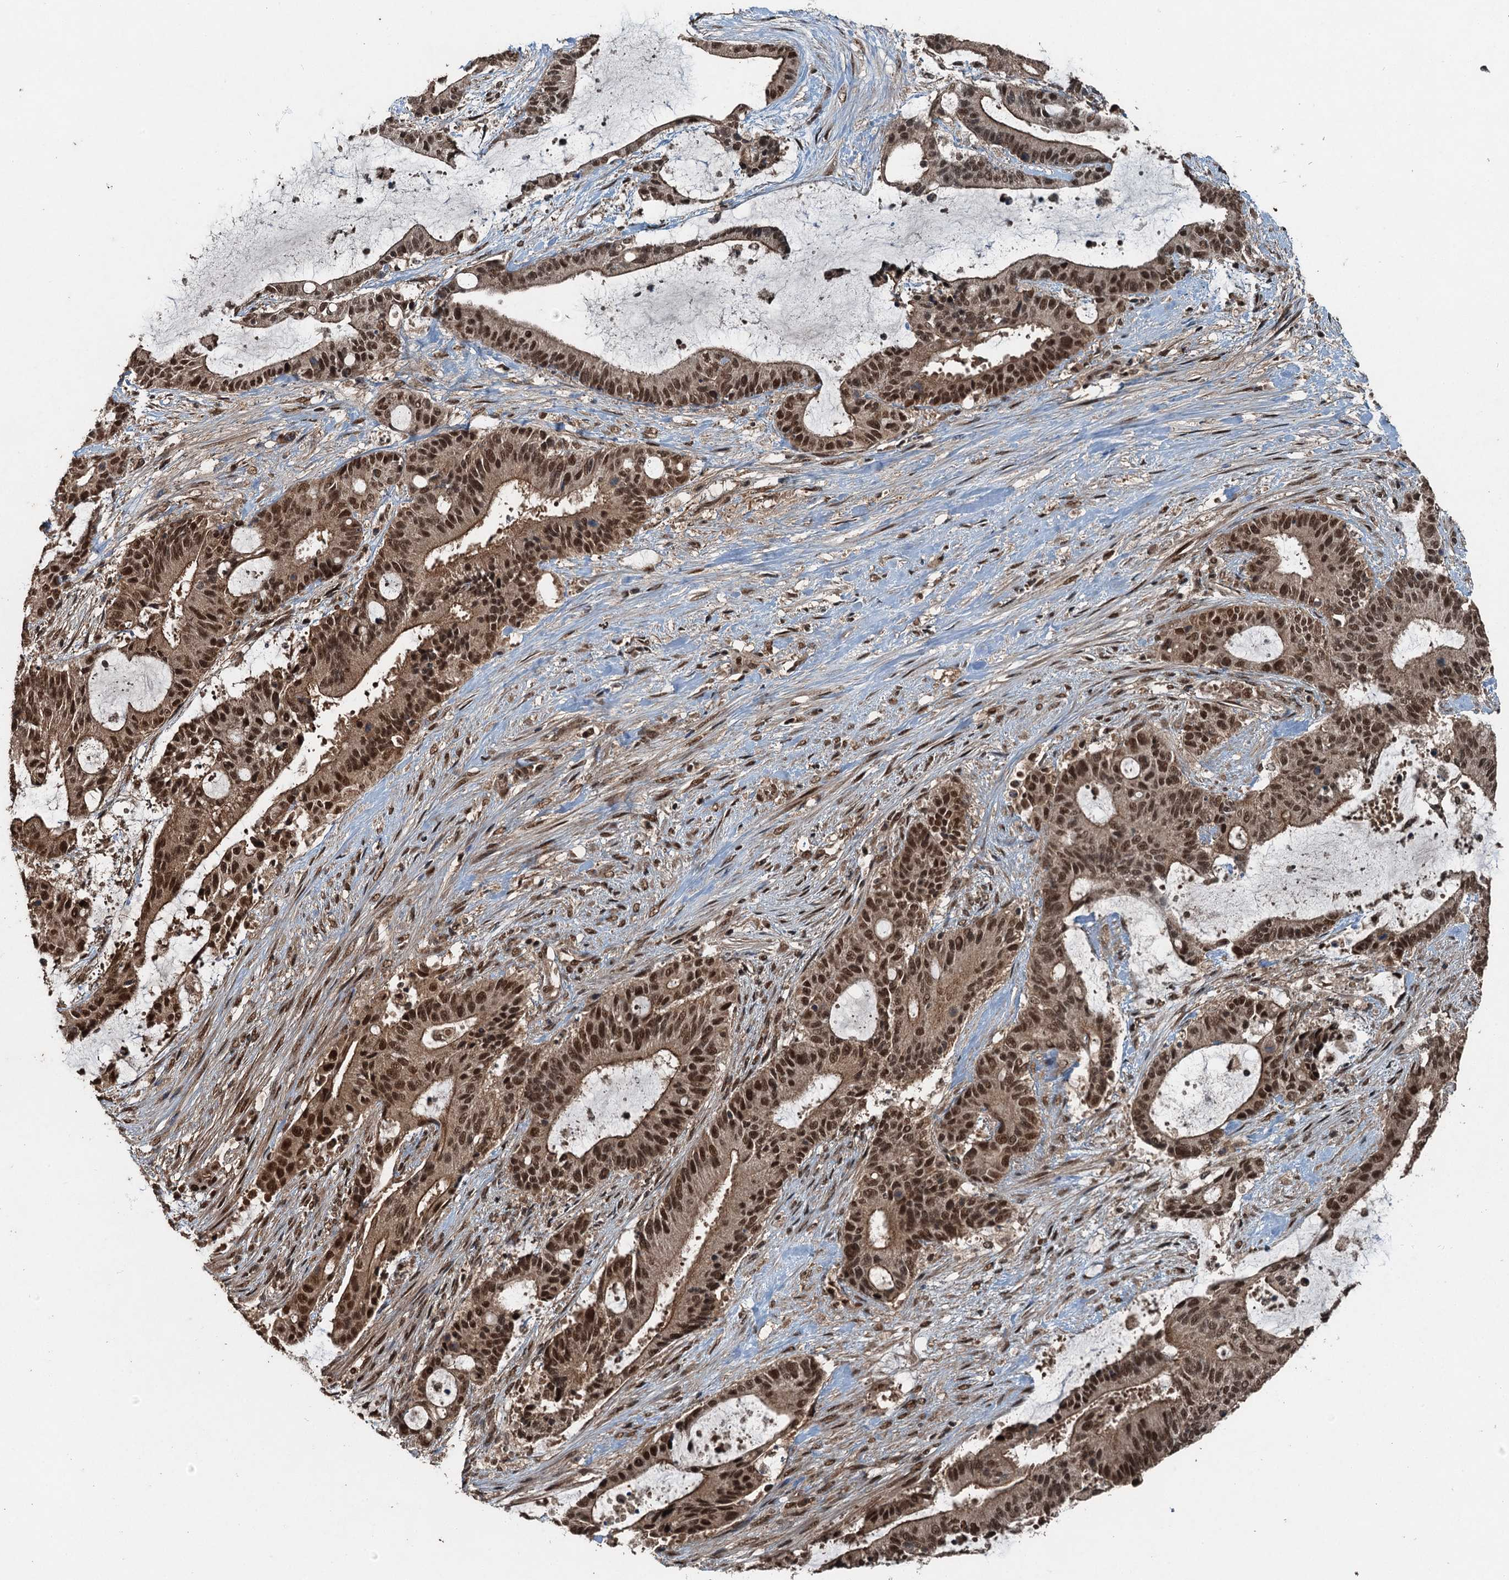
{"staining": {"intensity": "strong", "quantity": ">75%", "location": "nuclear"}, "tissue": "liver cancer", "cell_type": "Tumor cells", "image_type": "cancer", "snomed": [{"axis": "morphology", "description": "Normal tissue, NOS"}, {"axis": "morphology", "description": "Cholangiocarcinoma"}, {"axis": "topography", "description": "Liver"}, {"axis": "topography", "description": "Peripheral nerve tissue"}], "caption": "Immunohistochemical staining of human liver cancer displays strong nuclear protein expression in about >75% of tumor cells.", "gene": "UBXN6", "patient": {"sex": "female", "age": 73}}